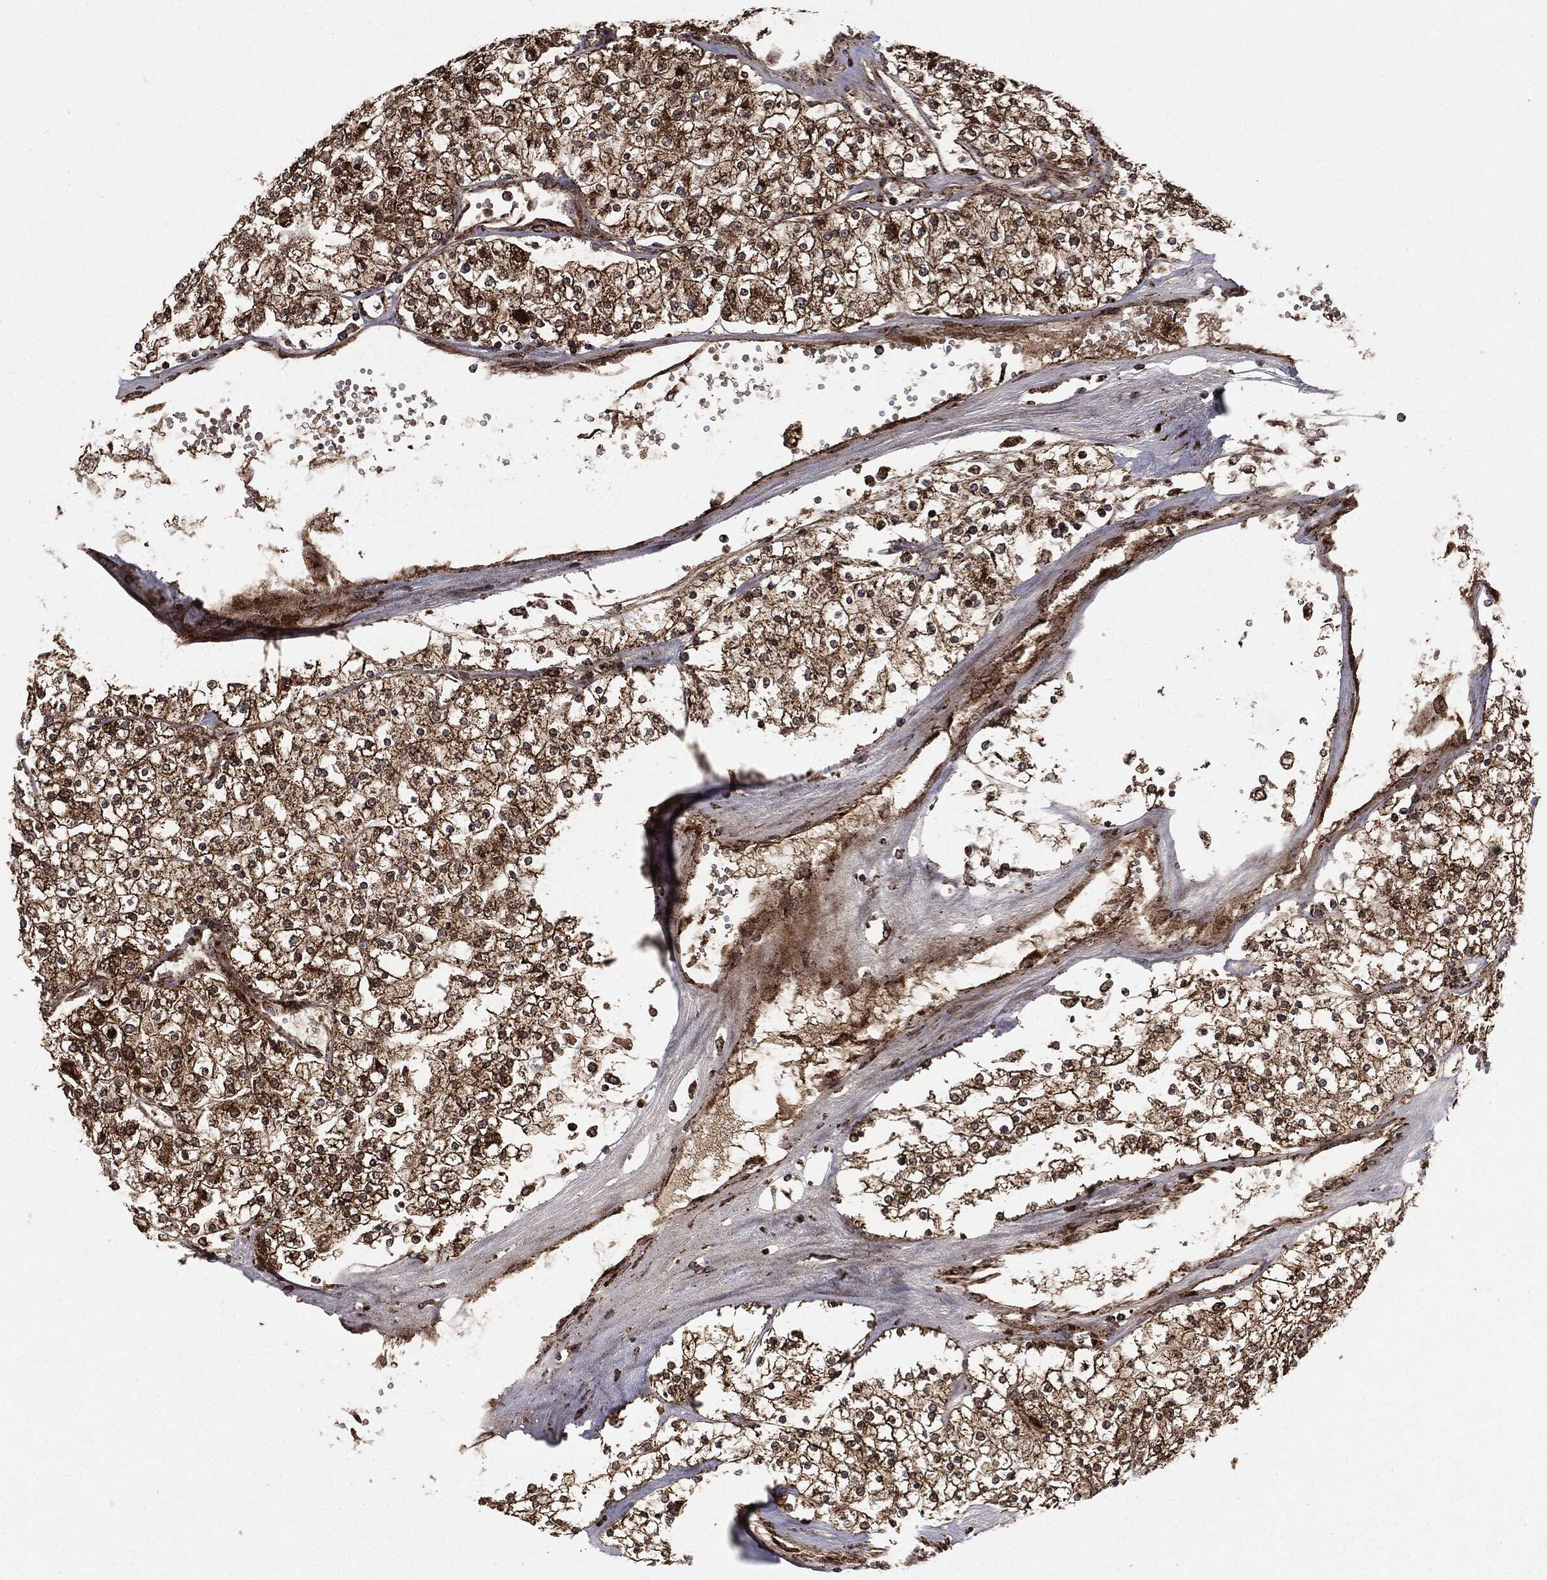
{"staining": {"intensity": "strong", "quantity": ">75%", "location": "cytoplasmic/membranous"}, "tissue": "renal cancer", "cell_type": "Tumor cells", "image_type": "cancer", "snomed": [{"axis": "morphology", "description": "Adenocarcinoma, NOS"}, {"axis": "topography", "description": "Kidney"}], "caption": "Immunohistochemical staining of human renal cancer (adenocarcinoma) shows high levels of strong cytoplasmic/membranous protein staining in approximately >75% of tumor cells. The protein is stained brown, and the nuclei are stained in blue (DAB (3,3'-diaminobenzidine) IHC with brightfield microscopy, high magnification).", "gene": "MAP2K1", "patient": {"sex": "male", "age": 80}}